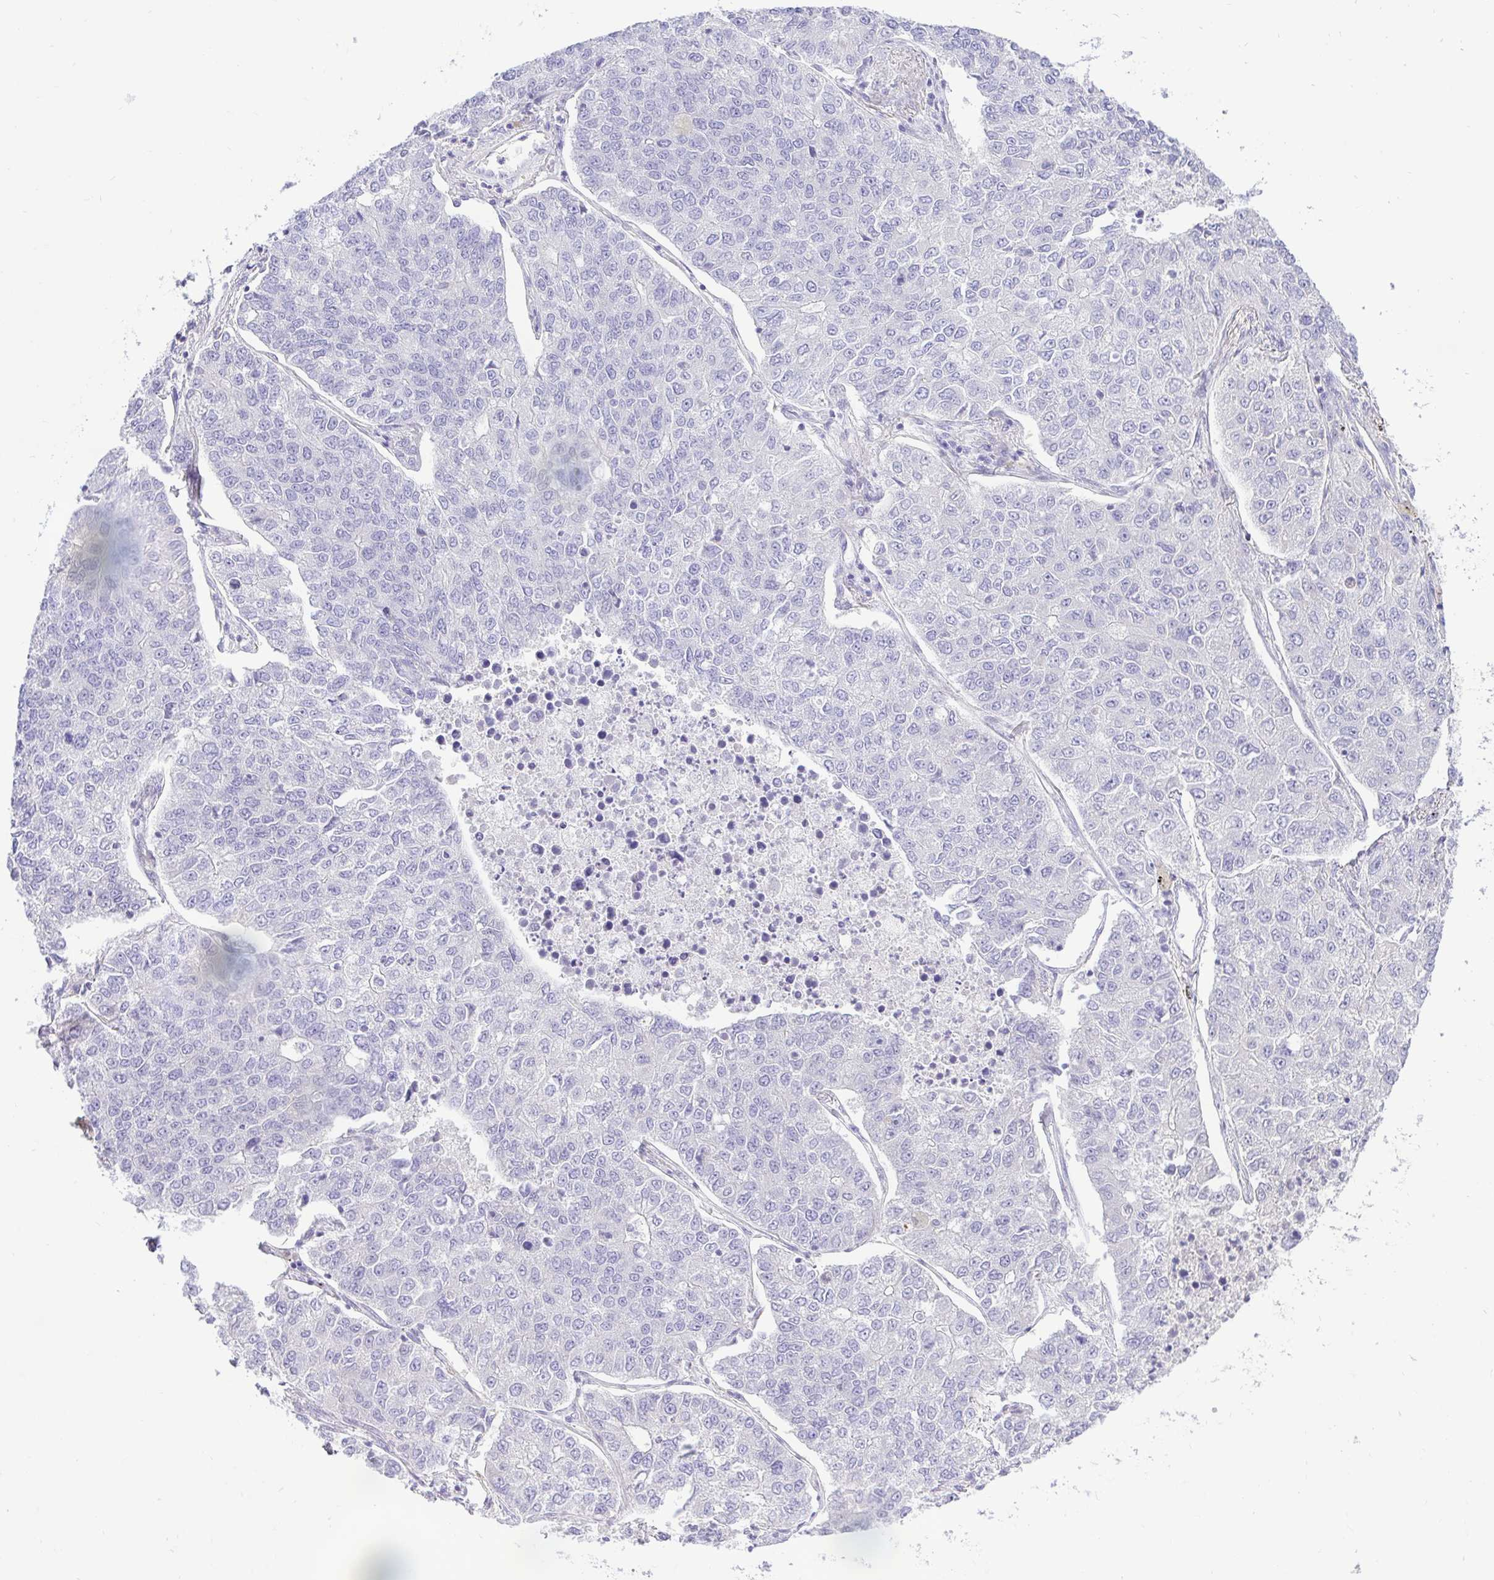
{"staining": {"intensity": "negative", "quantity": "none", "location": "none"}, "tissue": "lung cancer", "cell_type": "Tumor cells", "image_type": "cancer", "snomed": [{"axis": "morphology", "description": "Adenocarcinoma, NOS"}, {"axis": "topography", "description": "Lung"}], "caption": "Immunohistochemistry (IHC) image of neoplastic tissue: human lung cancer stained with DAB reveals no significant protein expression in tumor cells.", "gene": "ZNF101", "patient": {"sex": "male", "age": 49}}